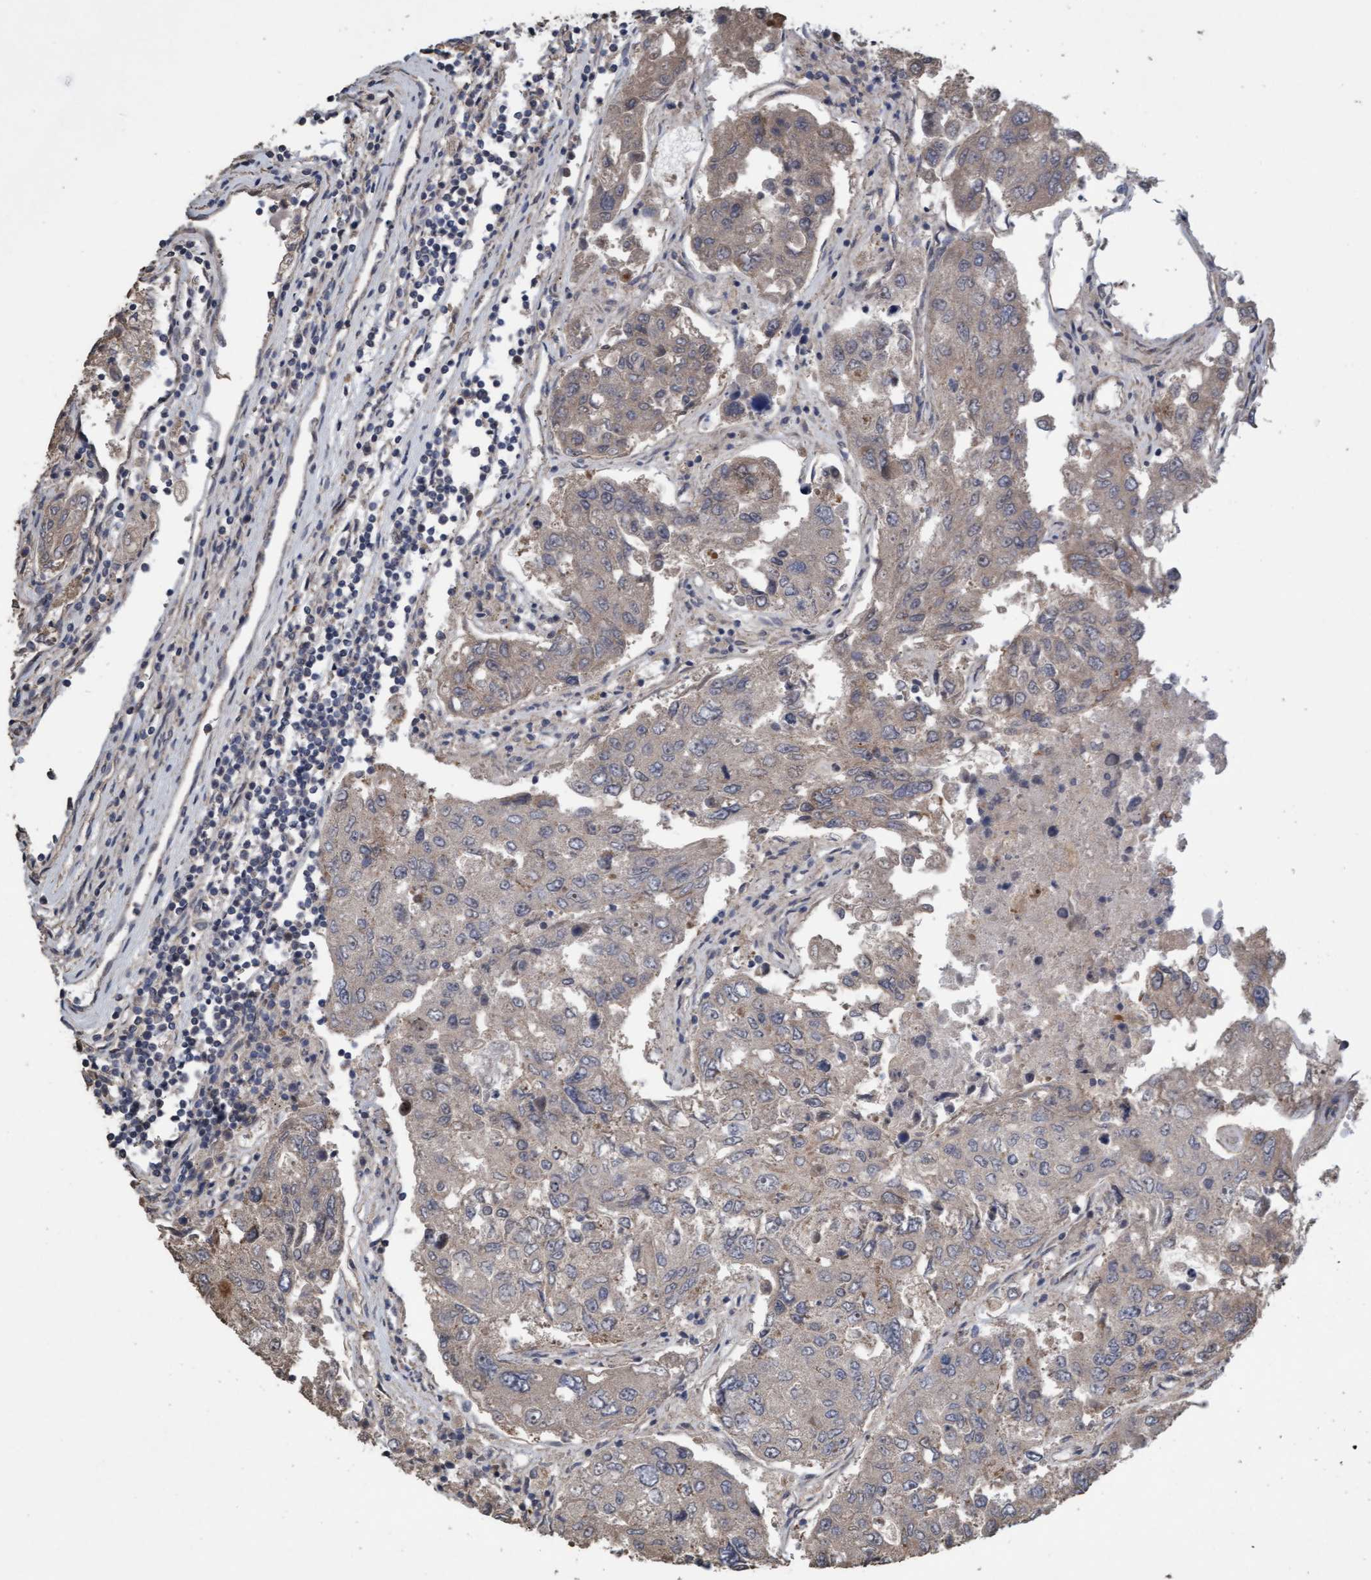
{"staining": {"intensity": "weak", "quantity": "25%-75%", "location": "cytoplasmic/membranous"}, "tissue": "urothelial cancer", "cell_type": "Tumor cells", "image_type": "cancer", "snomed": [{"axis": "morphology", "description": "Urothelial carcinoma, High grade"}, {"axis": "topography", "description": "Lymph node"}, {"axis": "topography", "description": "Urinary bladder"}], "caption": "The image exhibits a brown stain indicating the presence of a protein in the cytoplasmic/membranous of tumor cells in urothelial cancer.", "gene": "CDC42EP4", "patient": {"sex": "male", "age": 51}}